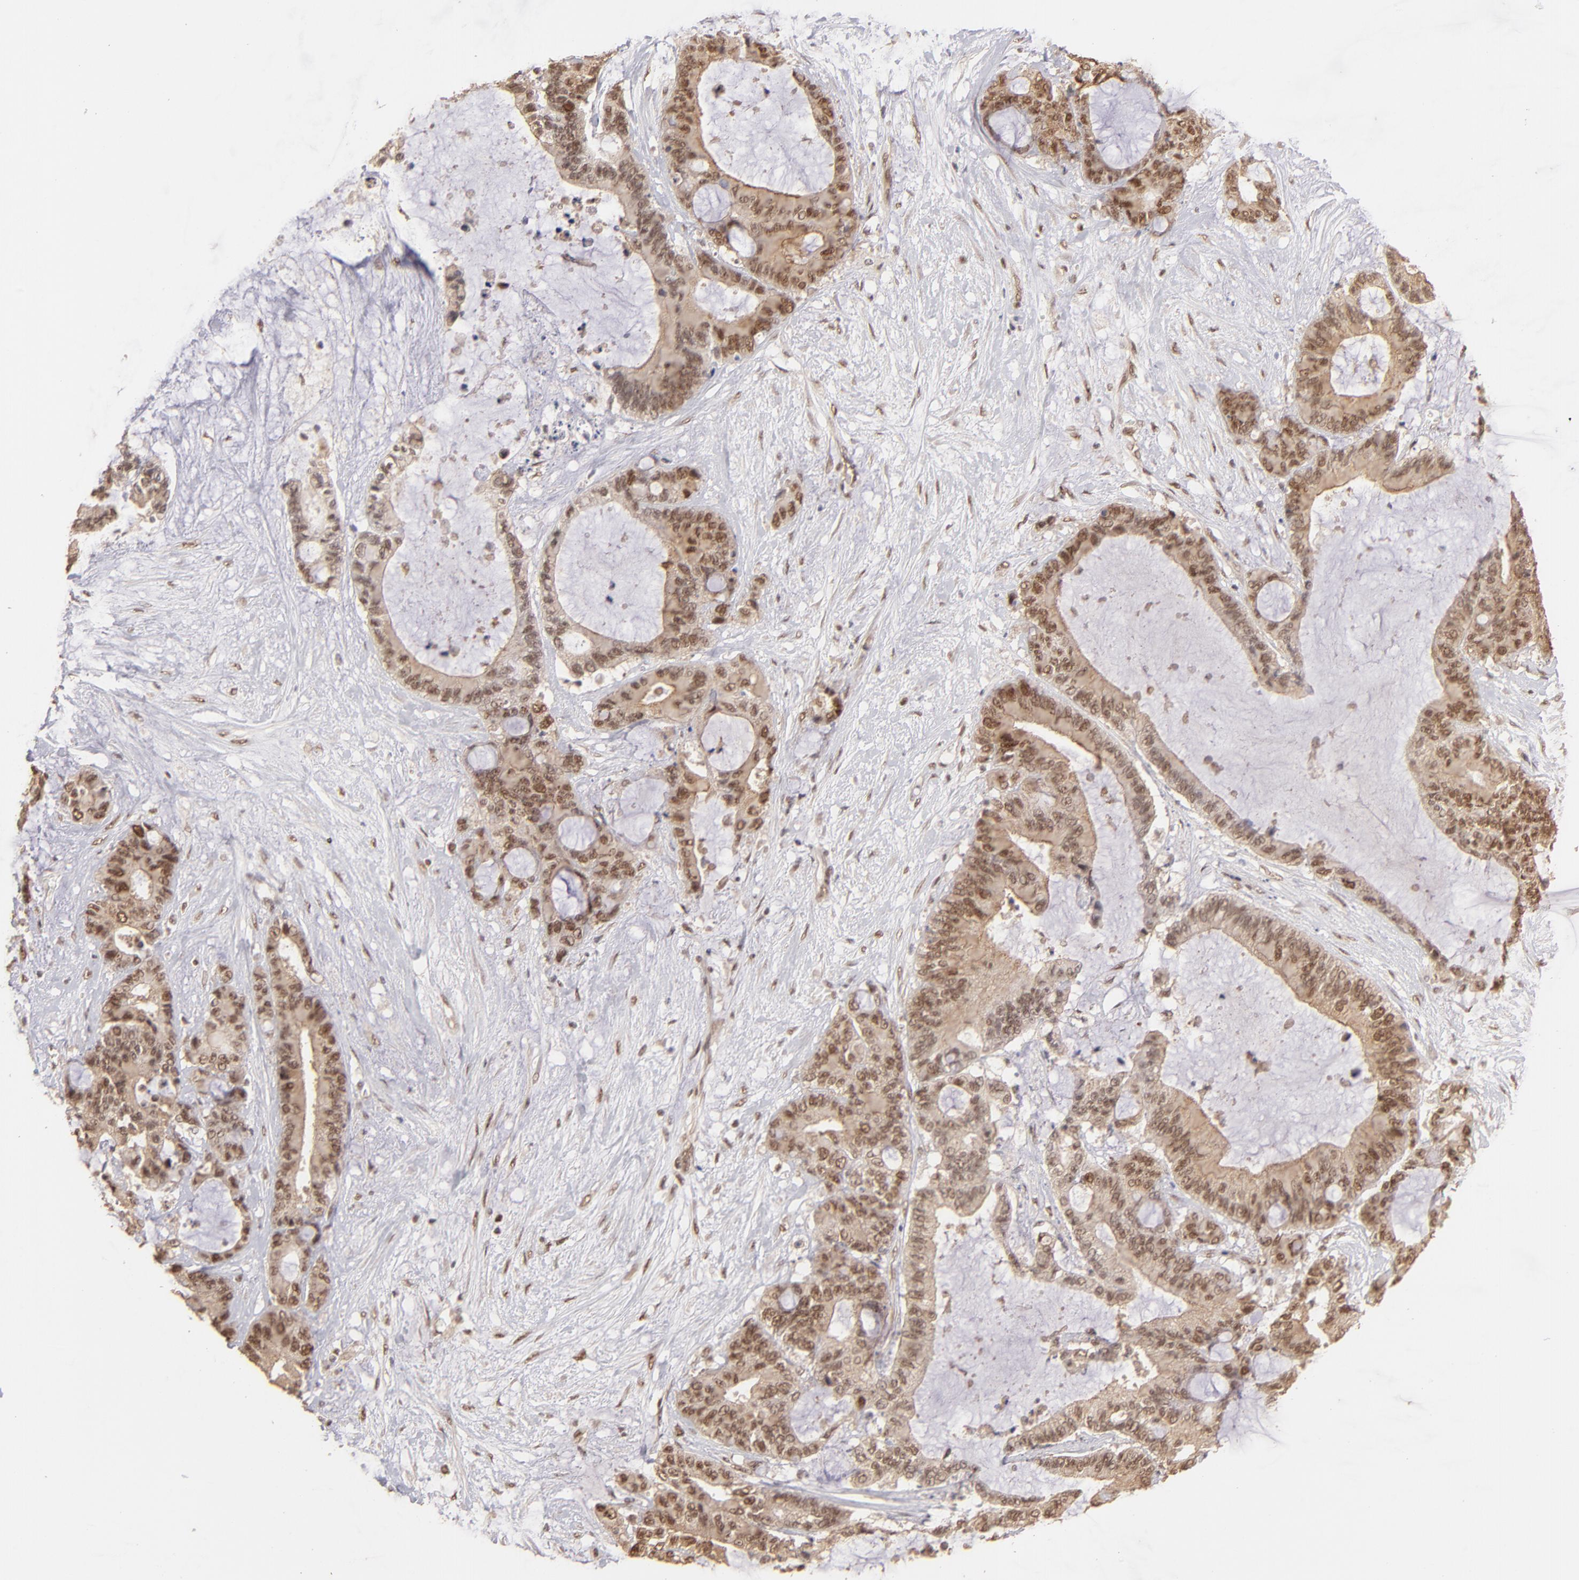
{"staining": {"intensity": "moderate", "quantity": ">75%", "location": "cytoplasmic/membranous,nuclear"}, "tissue": "liver cancer", "cell_type": "Tumor cells", "image_type": "cancer", "snomed": [{"axis": "morphology", "description": "Cholangiocarcinoma"}, {"axis": "topography", "description": "Liver"}], "caption": "An image showing moderate cytoplasmic/membranous and nuclear staining in about >75% of tumor cells in cholangiocarcinoma (liver), as visualized by brown immunohistochemical staining.", "gene": "CLOCK", "patient": {"sex": "female", "age": 73}}